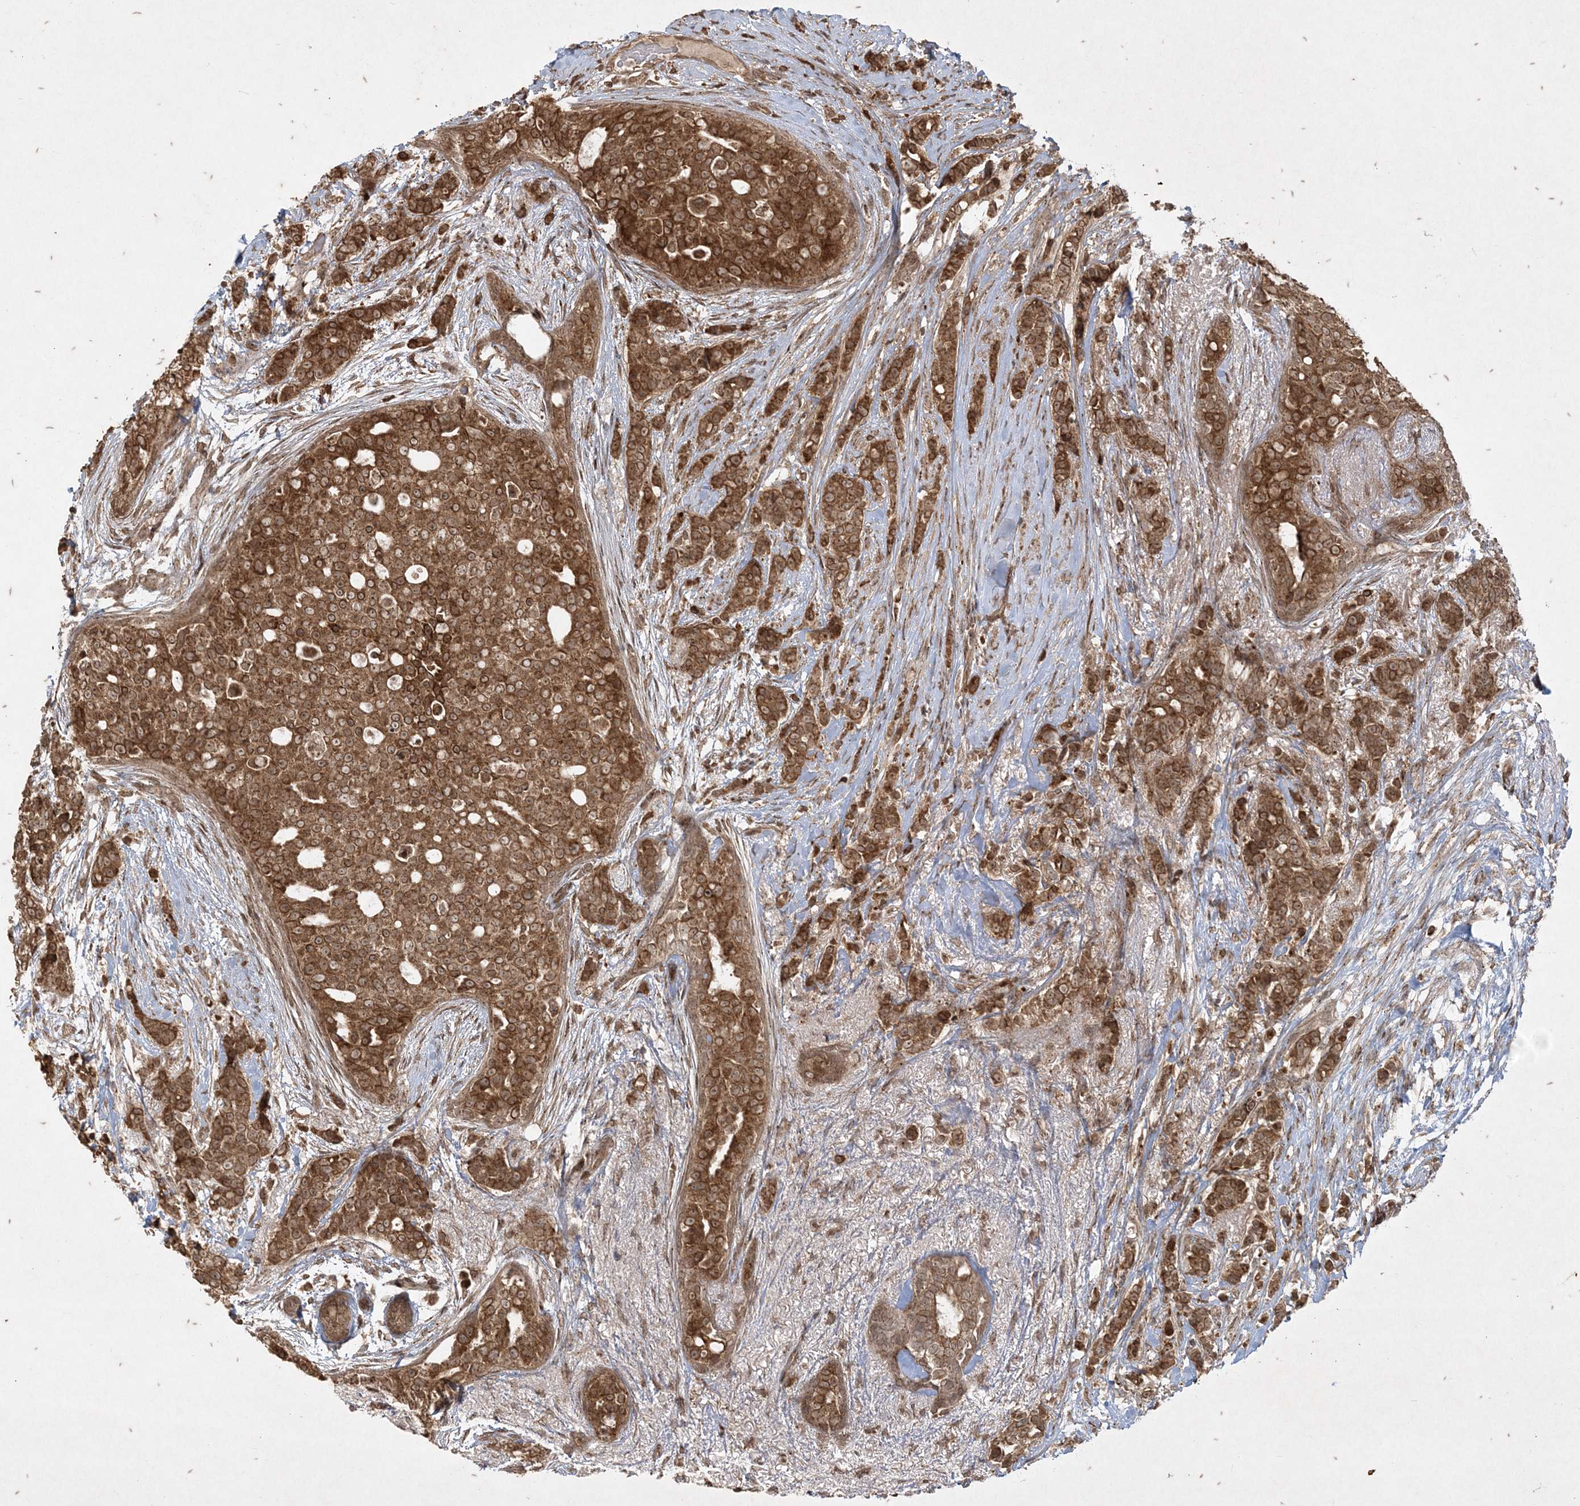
{"staining": {"intensity": "moderate", "quantity": ">75%", "location": "cytoplasmic/membranous"}, "tissue": "breast cancer", "cell_type": "Tumor cells", "image_type": "cancer", "snomed": [{"axis": "morphology", "description": "Lobular carcinoma"}, {"axis": "topography", "description": "Breast"}], "caption": "Immunohistochemistry (IHC) image of human lobular carcinoma (breast) stained for a protein (brown), which reveals medium levels of moderate cytoplasmic/membranous staining in about >75% of tumor cells.", "gene": "RRAS", "patient": {"sex": "female", "age": 51}}